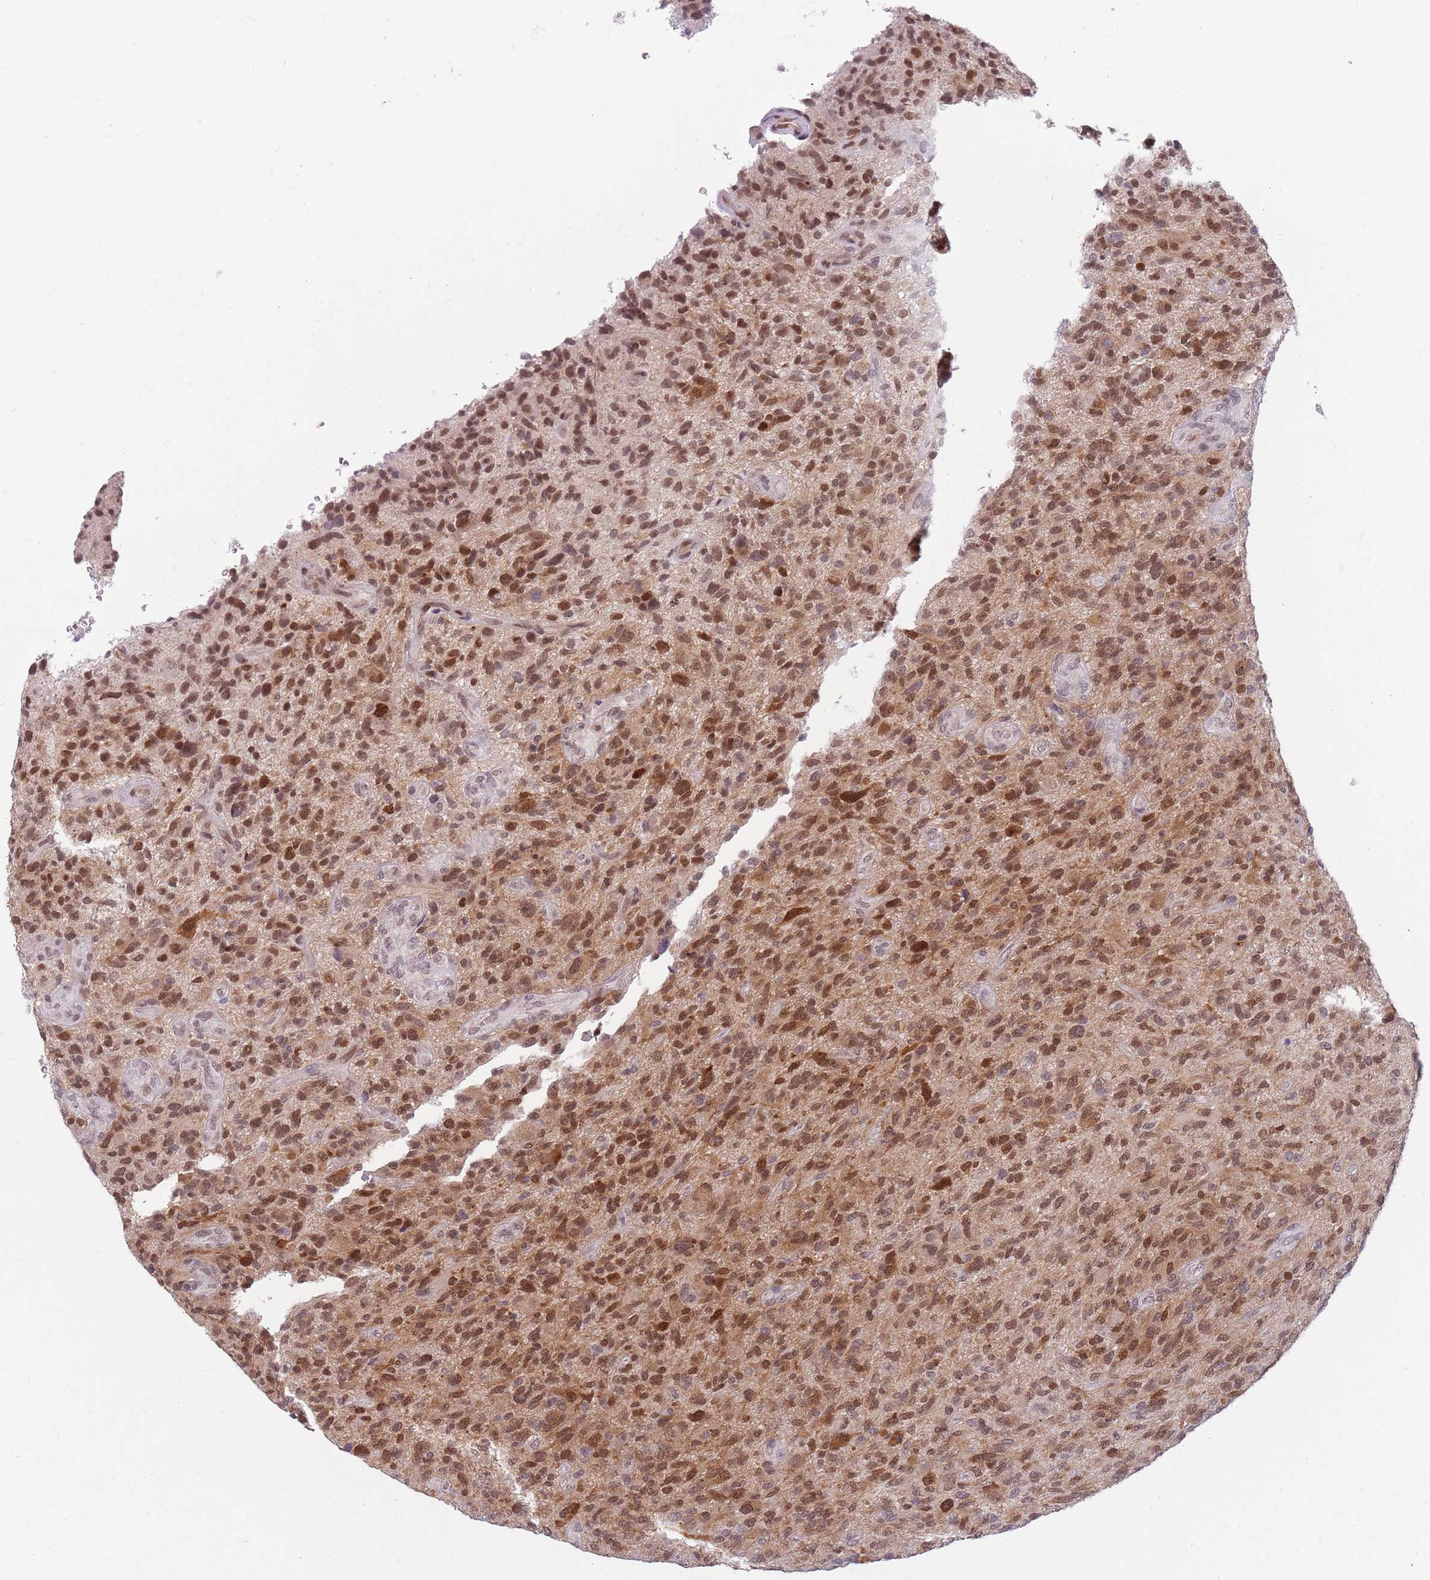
{"staining": {"intensity": "moderate", "quantity": ">75%", "location": "cytoplasmic/membranous,nuclear"}, "tissue": "glioma", "cell_type": "Tumor cells", "image_type": "cancer", "snomed": [{"axis": "morphology", "description": "Glioma, malignant, High grade"}, {"axis": "topography", "description": "Brain"}], "caption": "Malignant glioma (high-grade) stained for a protein exhibits moderate cytoplasmic/membranous and nuclear positivity in tumor cells.", "gene": "ZNF574", "patient": {"sex": "male", "age": 47}}